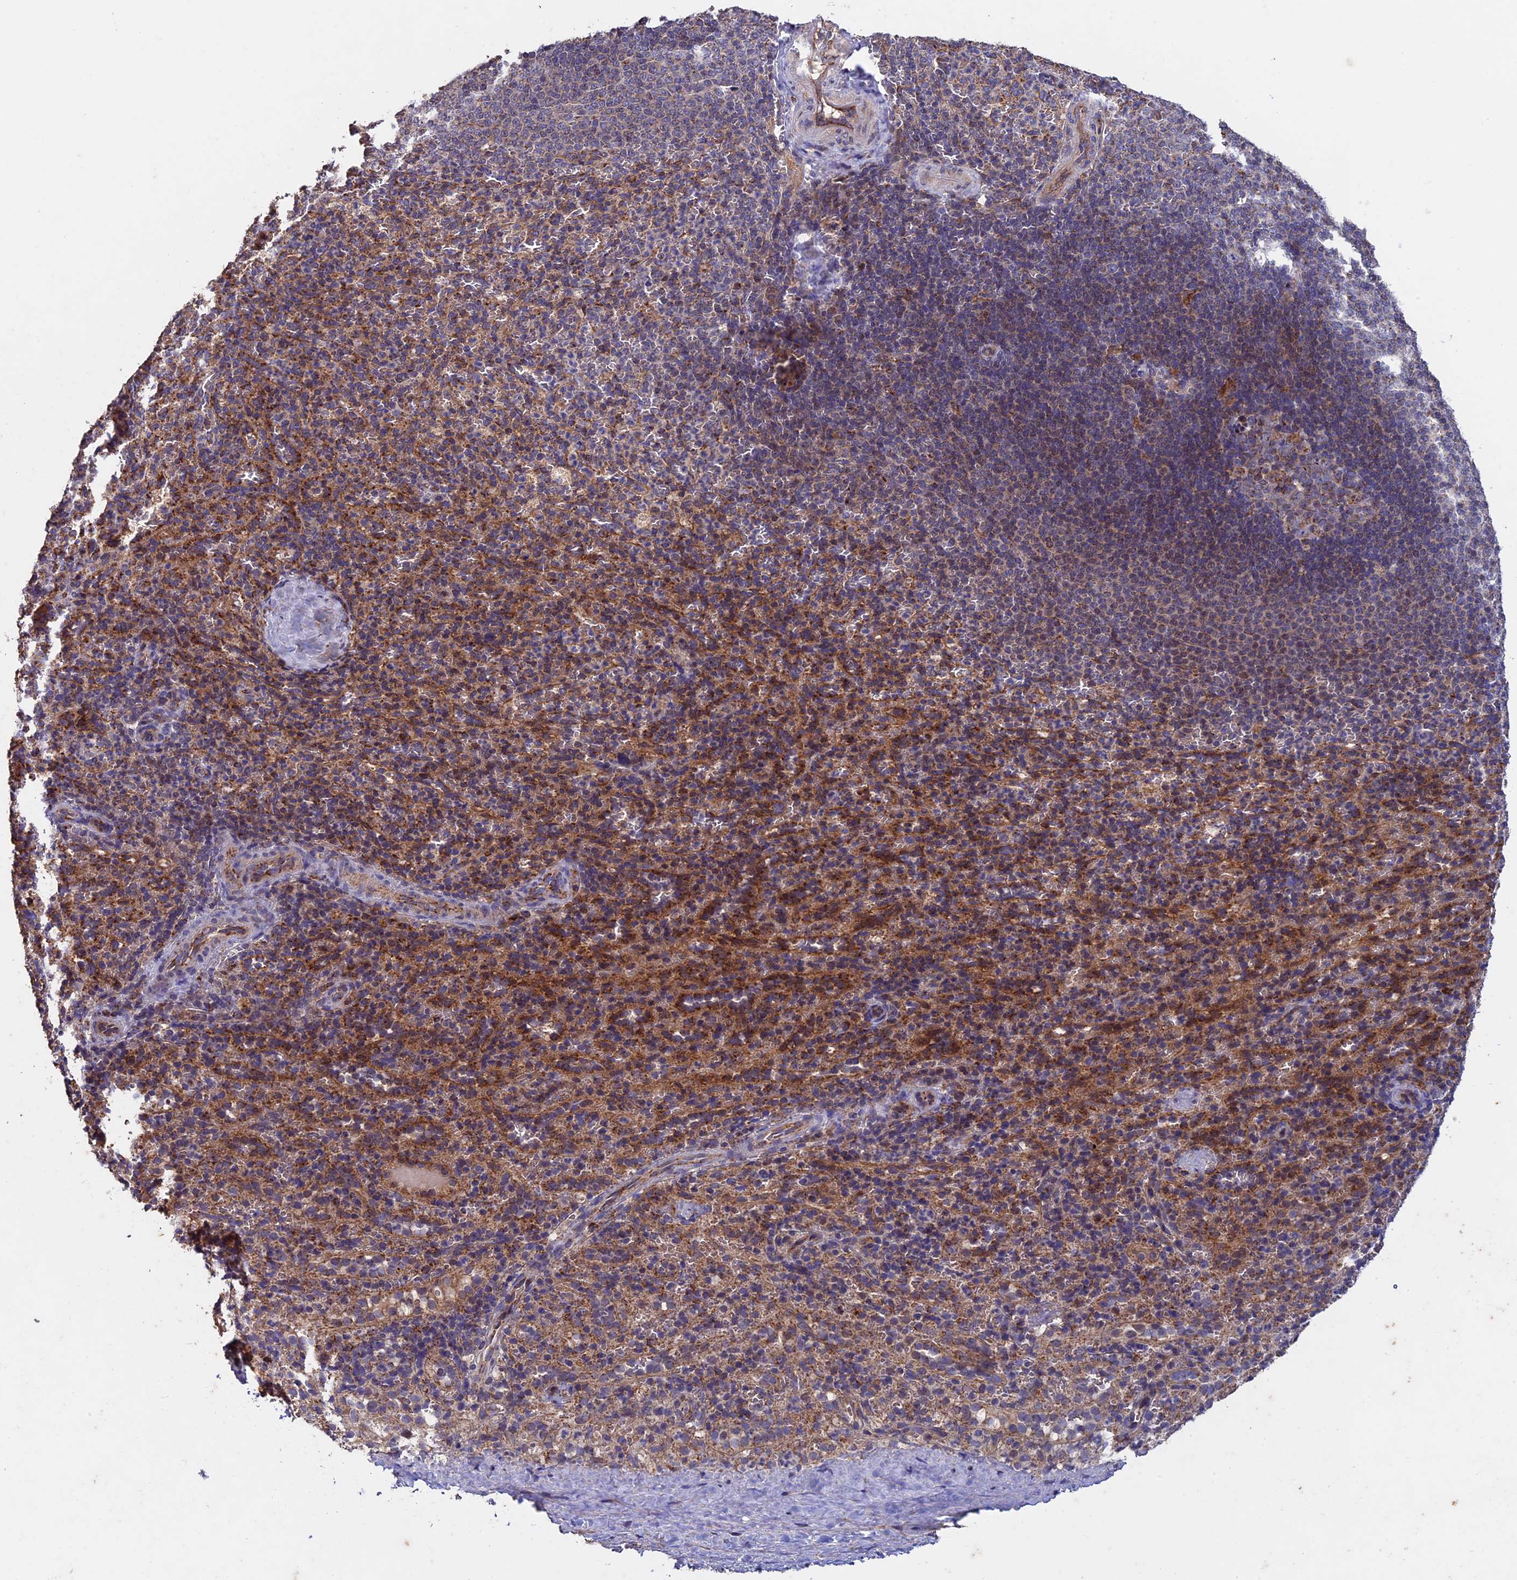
{"staining": {"intensity": "moderate", "quantity": "25%-75%", "location": "cytoplasmic/membranous"}, "tissue": "spleen", "cell_type": "Cells in red pulp", "image_type": "normal", "snomed": [{"axis": "morphology", "description": "Normal tissue, NOS"}, {"axis": "topography", "description": "Spleen"}], "caption": "Immunohistochemical staining of unremarkable spleen shows moderate cytoplasmic/membranous protein expression in about 25%-75% of cells in red pulp.", "gene": "RNF17", "patient": {"sex": "female", "age": 21}}